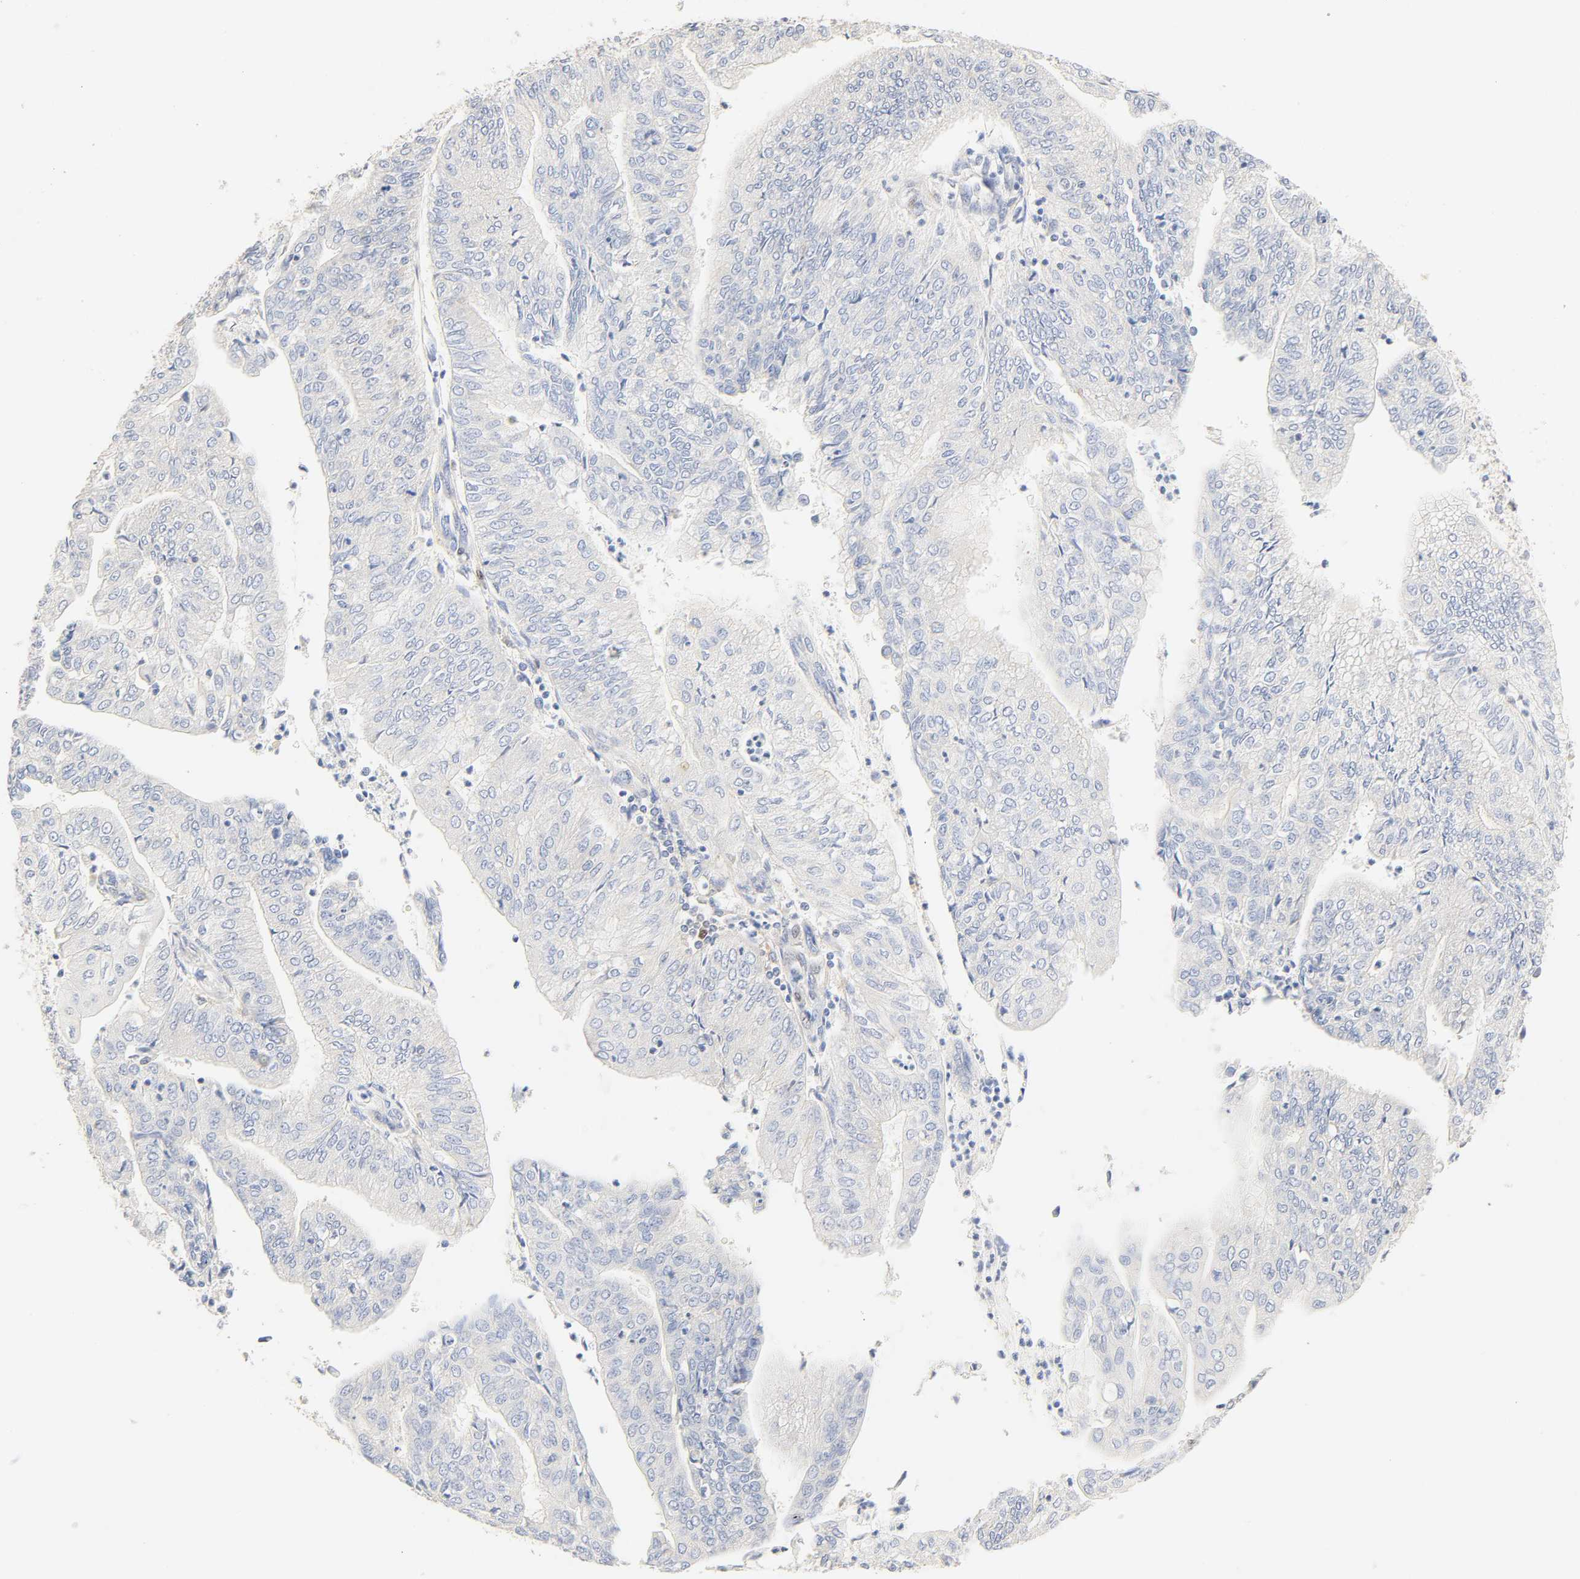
{"staining": {"intensity": "negative", "quantity": "none", "location": "none"}, "tissue": "endometrial cancer", "cell_type": "Tumor cells", "image_type": "cancer", "snomed": [{"axis": "morphology", "description": "Adenocarcinoma, NOS"}, {"axis": "topography", "description": "Endometrium"}], "caption": "Immunohistochemical staining of human endometrial cancer displays no significant positivity in tumor cells.", "gene": "BORCS8-MEF2B", "patient": {"sex": "female", "age": 59}}